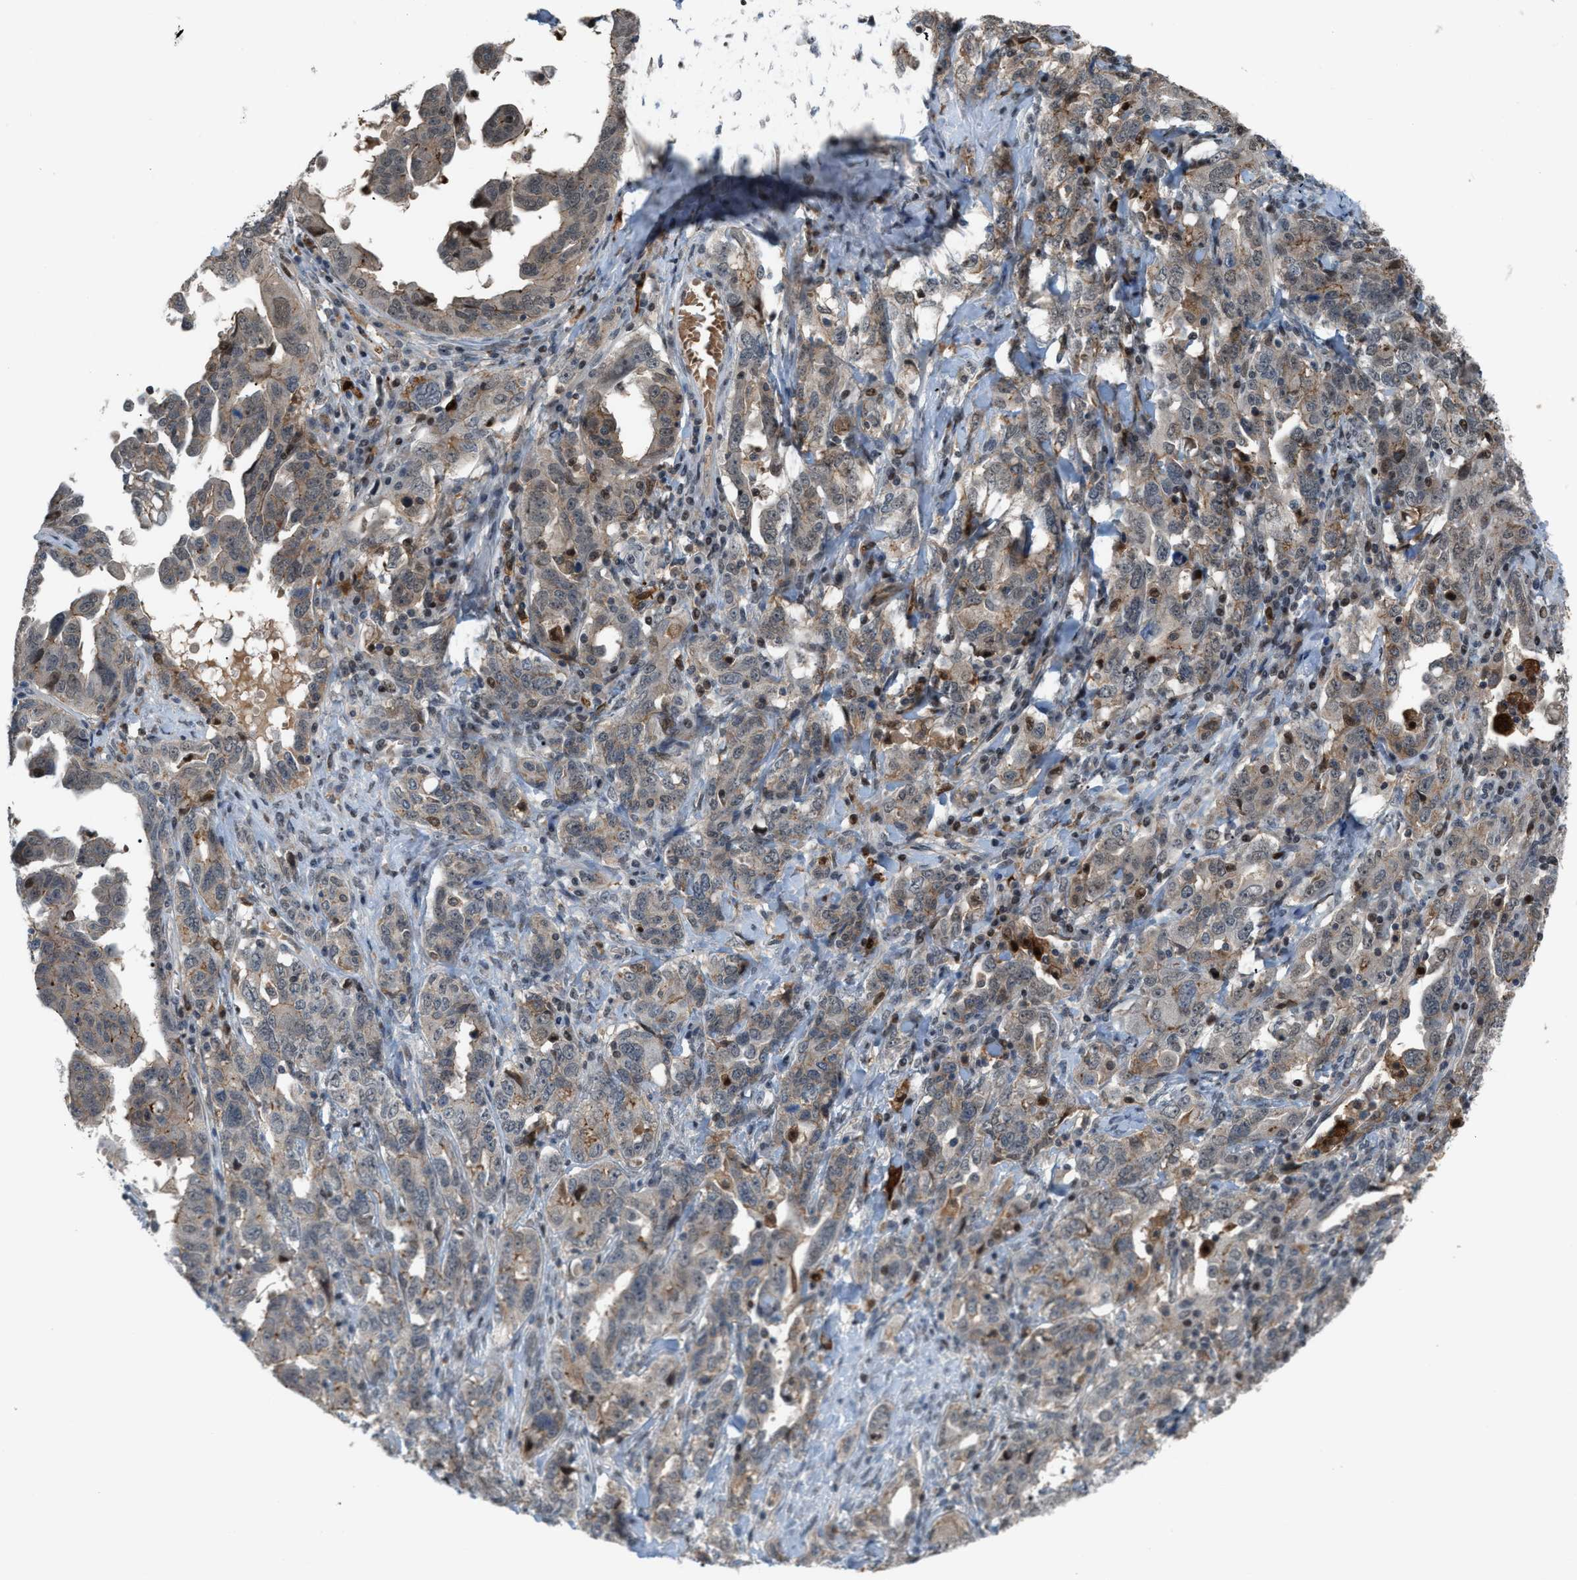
{"staining": {"intensity": "weak", "quantity": "25%-75%", "location": "cytoplasmic/membranous"}, "tissue": "ovarian cancer", "cell_type": "Tumor cells", "image_type": "cancer", "snomed": [{"axis": "morphology", "description": "Carcinoma, endometroid"}, {"axis": "topography", "description": "Ovary"}], "caption": "This histopathology image reveals ovarian cancer (endometroid carcinoma) stained with immunohistochemistry to label a protein in brown. The cytoplasmic/membranous of tumor cells show weak positivity for the protein. Nuclei are counter-stained blue.", "gene": "RFFL", "patient": {"sex": "female", "age": 62}}